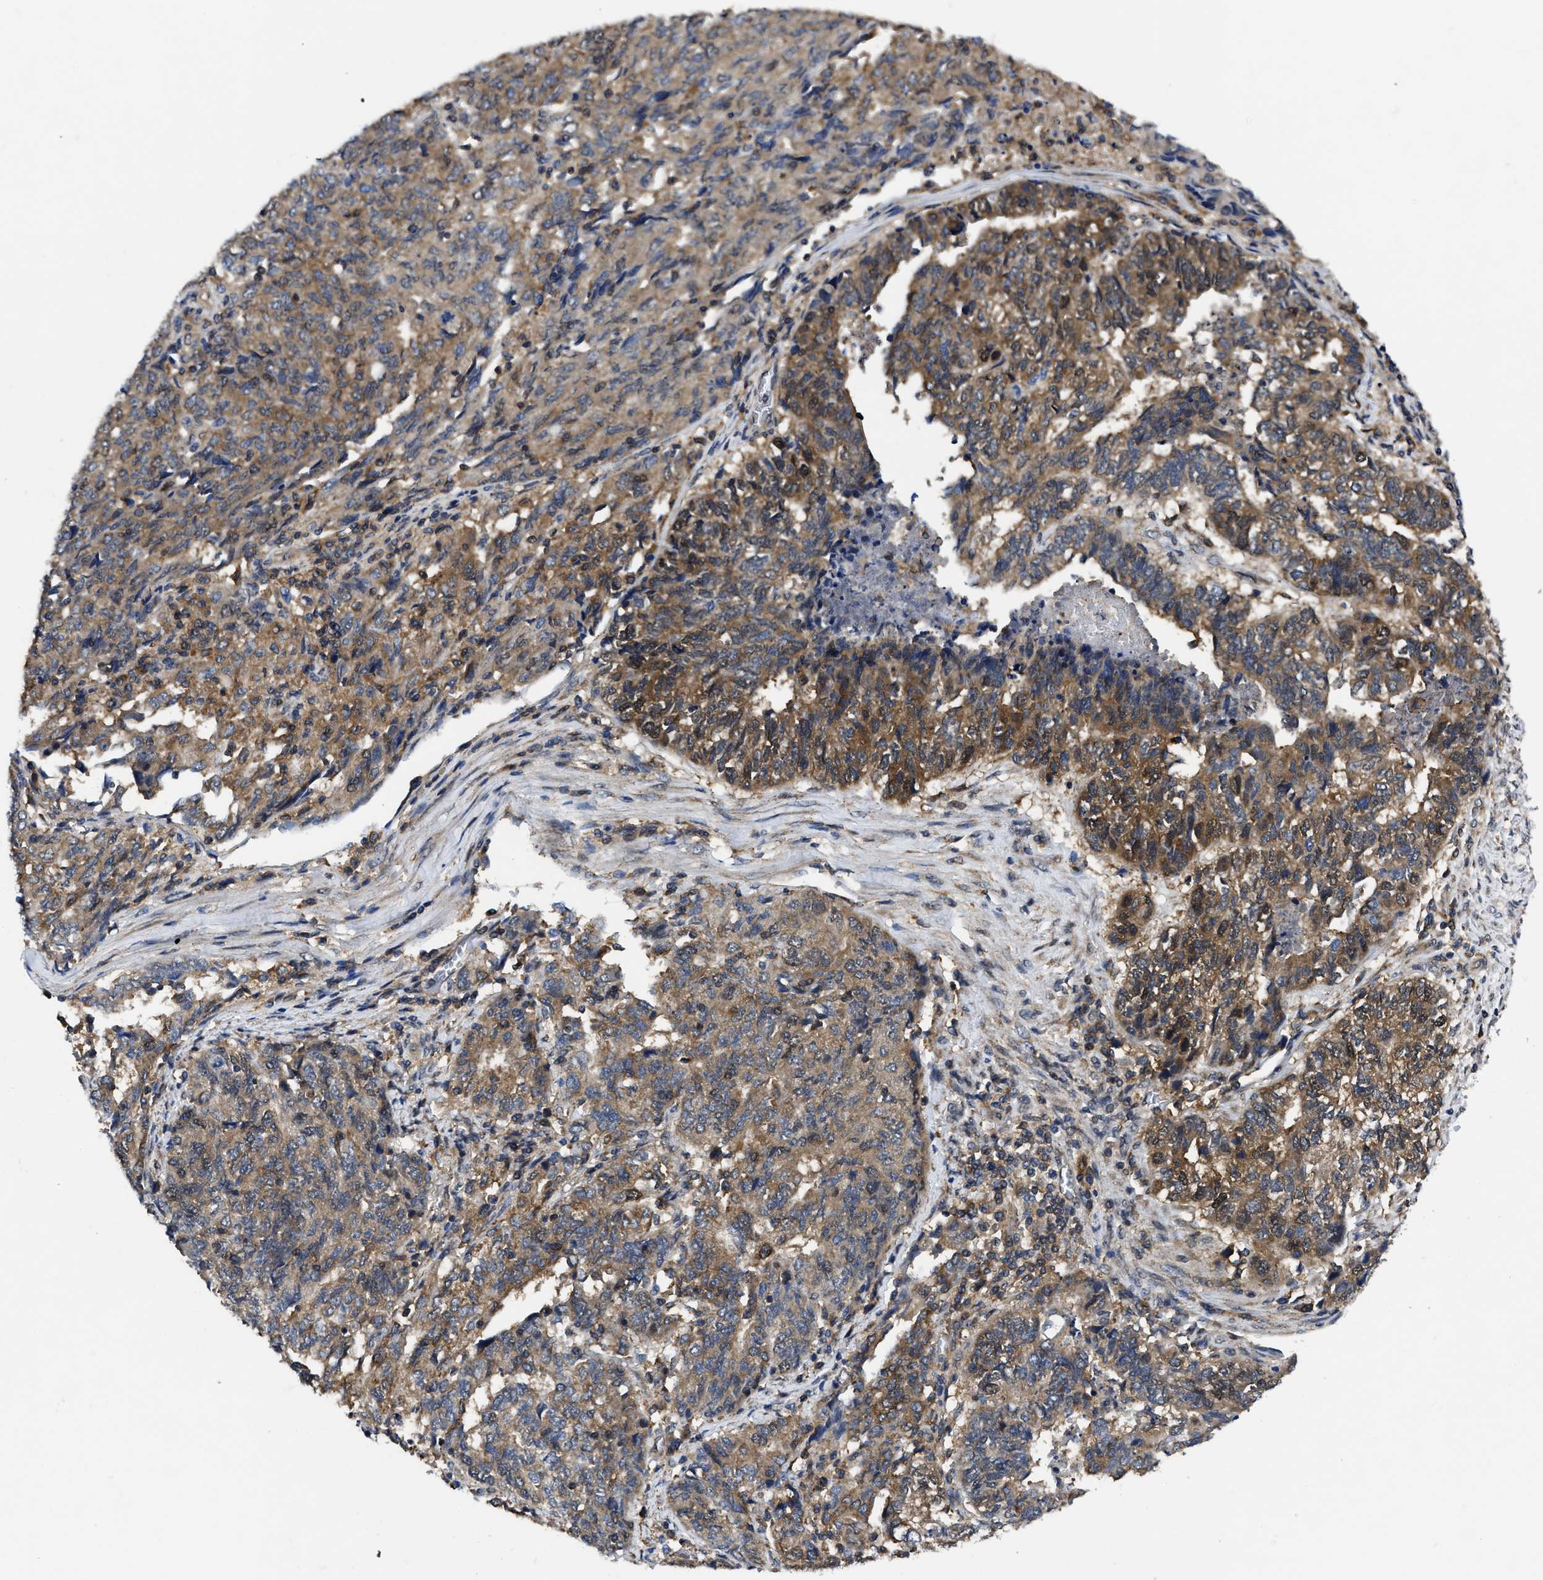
{"staining": {"intensity": "moderate", "quantity": ">75%", "location": "cytoplasmic/membranous"}, "tissue": "endometrial cancer", "cell_type": "Tumor cells", "image_type": "cancer", "snomed": [{"axis": "morphology", "description": "Adenocarcinoma, NOS"}, {"axis": "topography", "description": "Endometrium"}], "caption": "A brown stain highlights moderate cytoplasmic/membranous staining of a protein in human endometrial cancer tumor cells.", "gene": "GET4", "patient": {"sex": "female", "age": 80}}